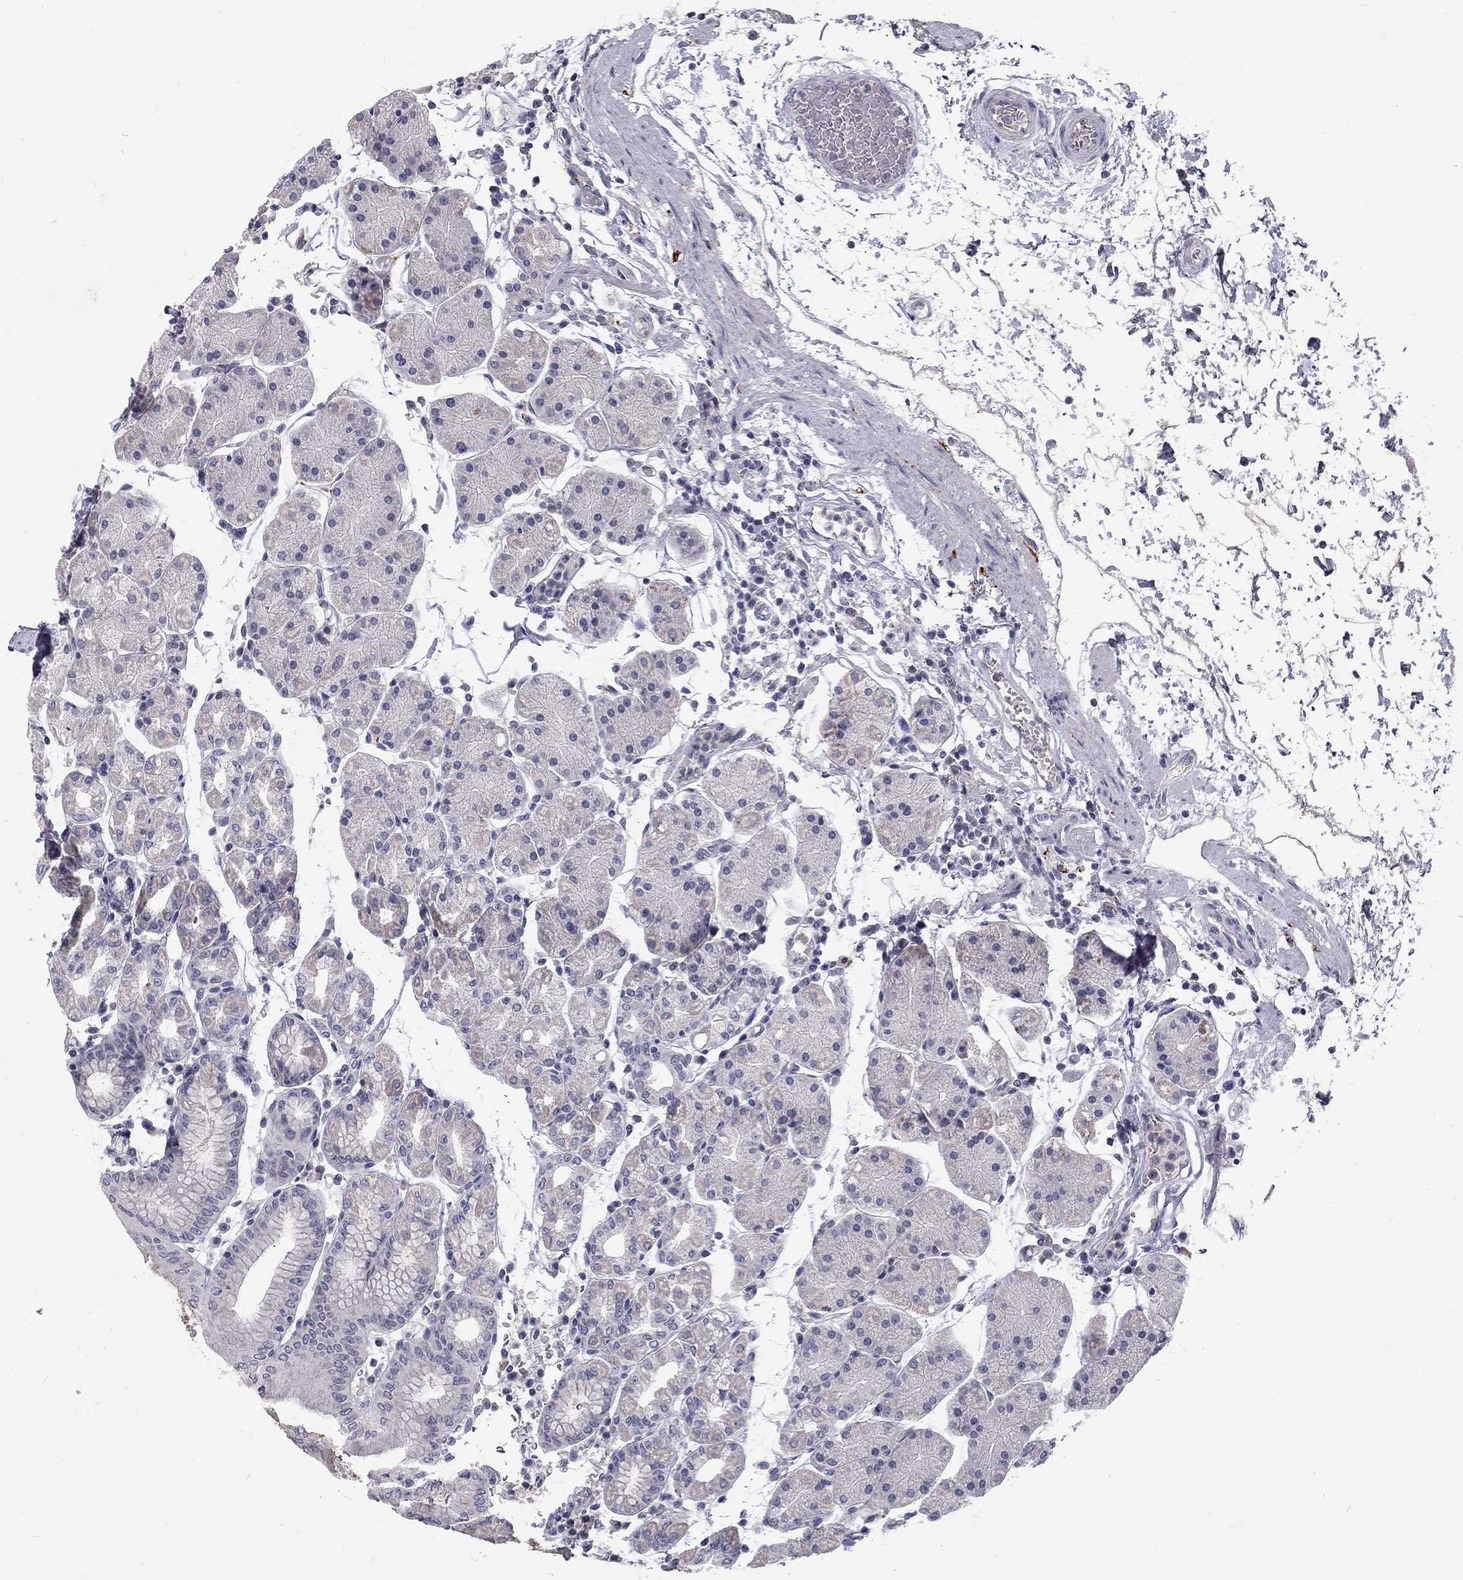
{"staining": {"intensity": "negative", "quantity": "none", "location": "none"}, "tissue": "stomach", "cell_type": "Glandular cells", "image_type": "normal", "snomed": [{"axis": "morphology", "description": "Normal tissue, NOS"}, {"axis": "topography", "description": "Stomach"}], "caption": "Immunohistochemistry (IHC) image of benign stomach: human stomach stained with DAB (3,3'-diaminobenzidine) shows no significant protein positivity in glandular cells. (Brightfield microscopy of DAB immunohistochemistry at high magnification).", "gene": "NOS1", "patient": {"sex": "male", "age": 54}}